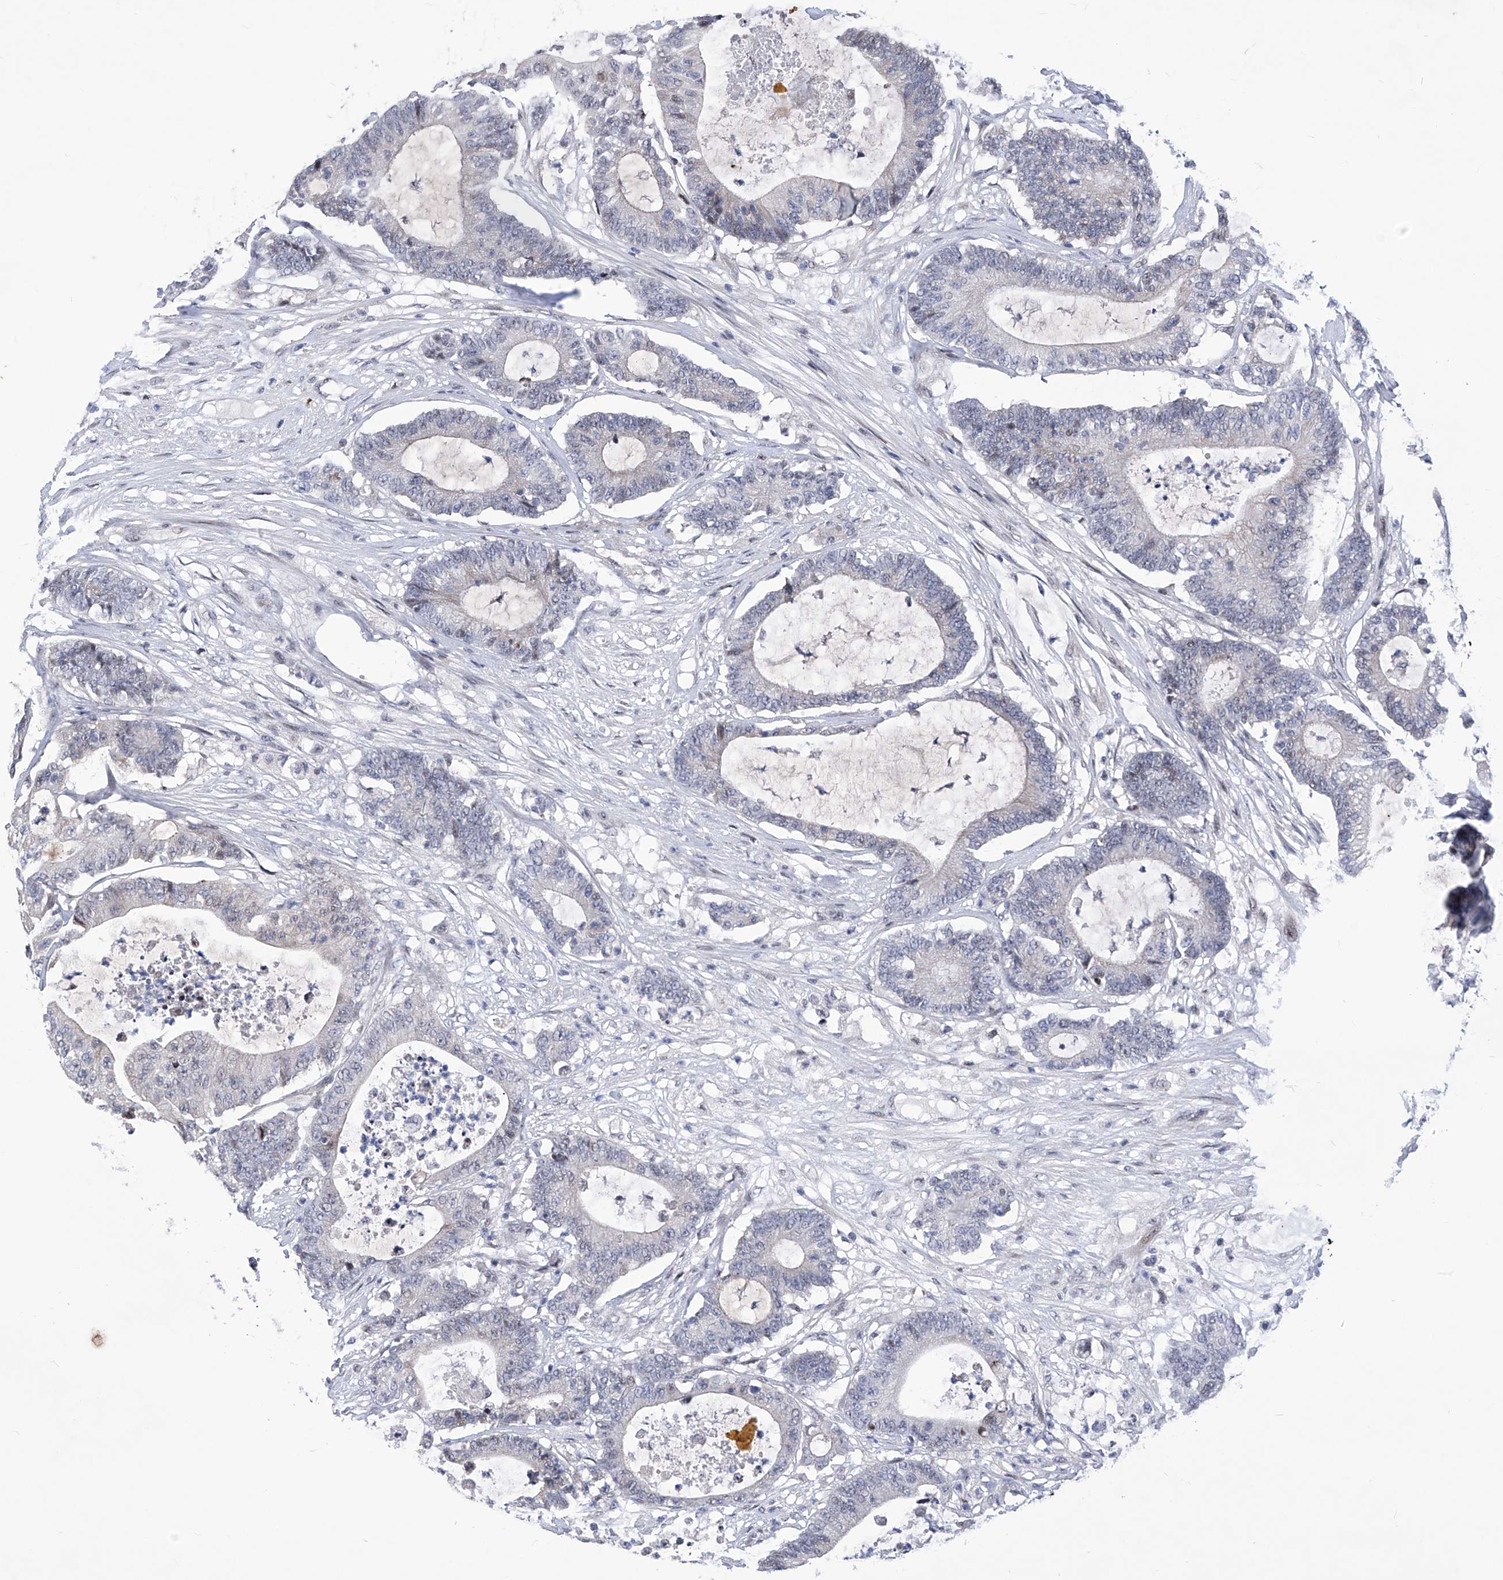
{"staining": {"intensity": "negative", "quantity": "none", "location": "none"}, "tissue": "colorectal cancer", "cell_type": "Tumor cells", "image_type": "cancer", "snomed": [{"axis": "morphology", "description": "Adenocarcinoma, NOS"}, {"axis": "topography", "description": "Colon"}], "caption": "Histopathology image shows no significant protein positivity in tumor cells of adenocarcinoma (colorectal).", "gene": "NUFIP1", "patient": {"sex": "female", "age": 84}}